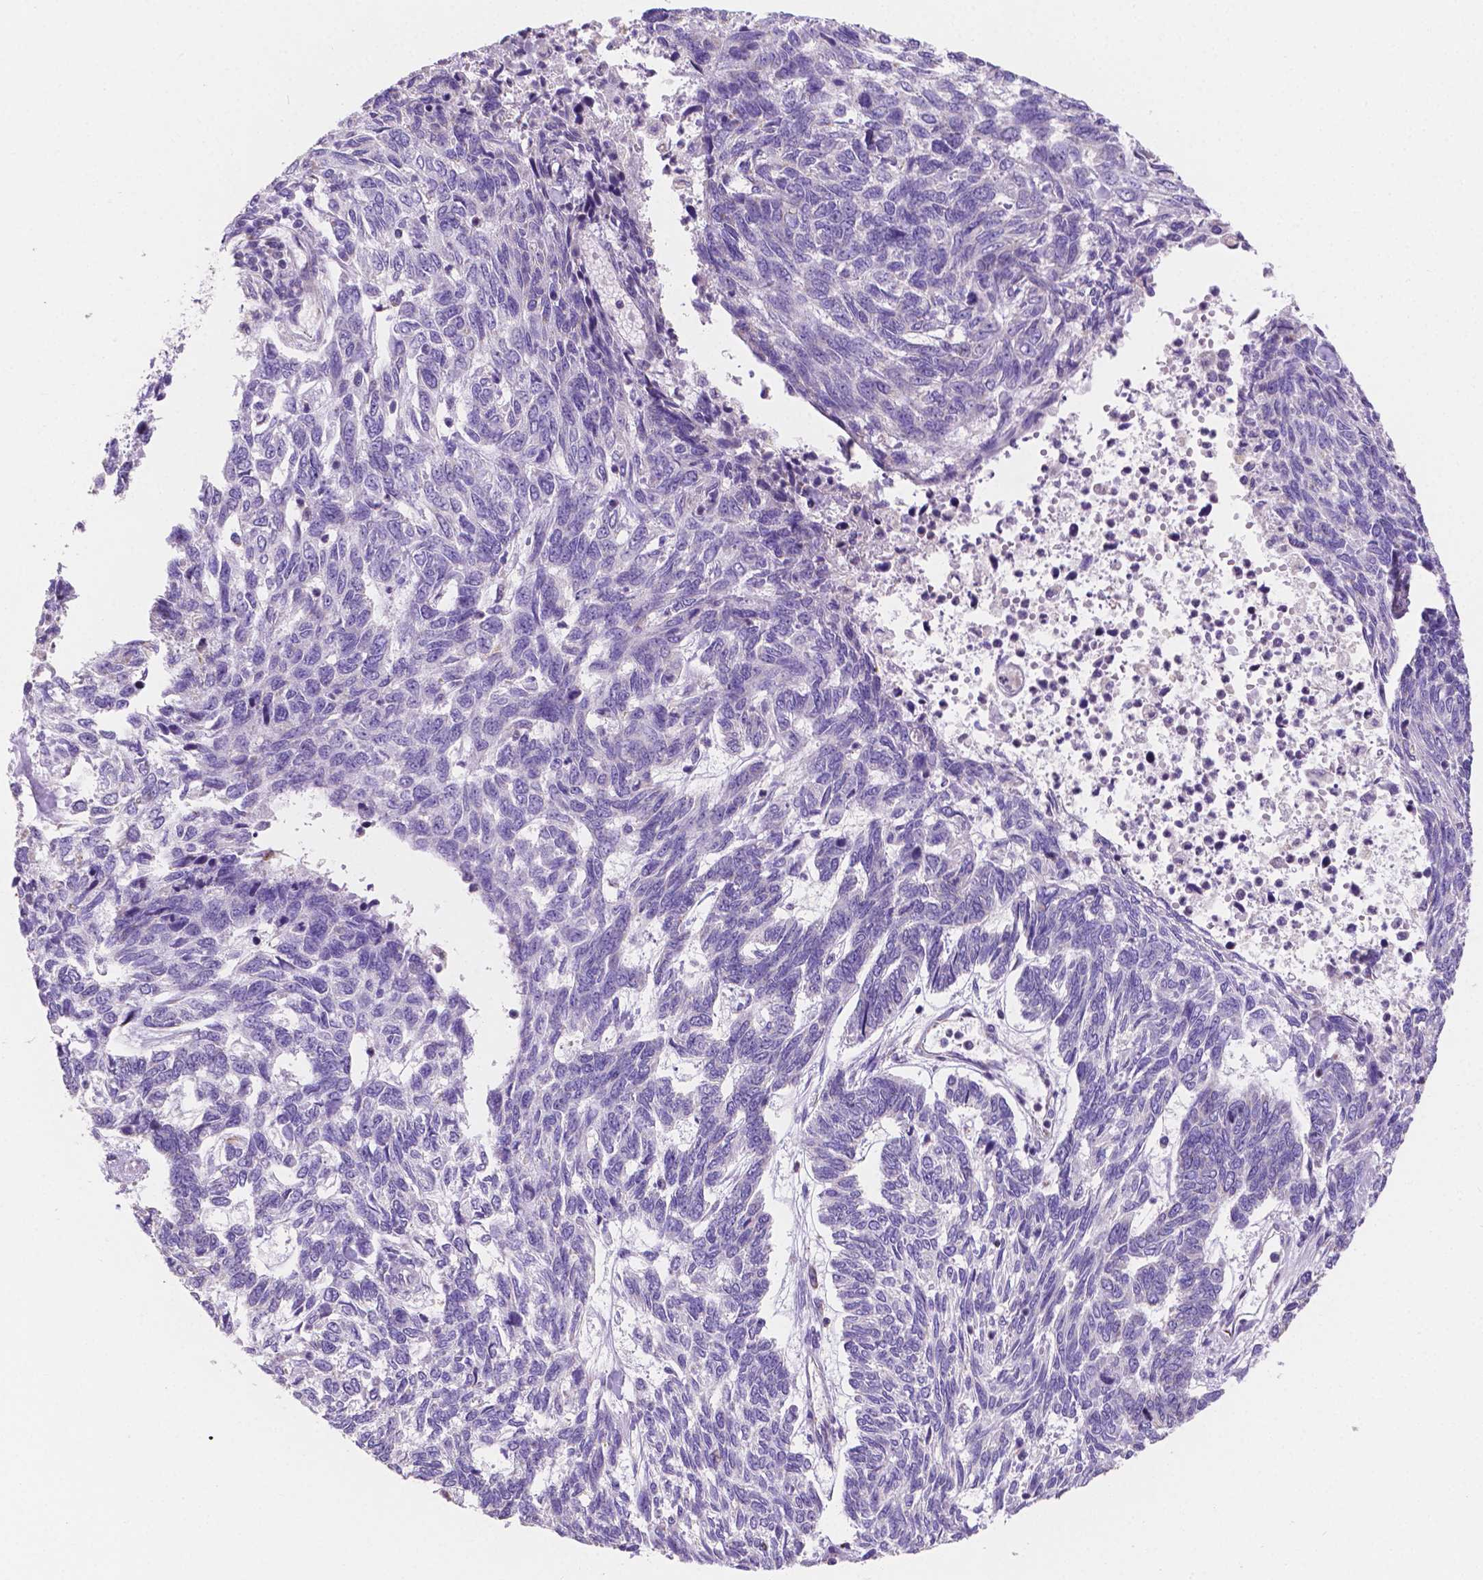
{"staining": {"intensity": "negative", "quantity": "none", "location": "none"}, "tissue": "skin cancer", "cell_type": "Tumor cells", "image_type": "cancer", "snomed": [{"axis": "morphology", "description": "Basal cell carcinoma"}, {"axis": "topography", "description": "Skin"}], "caption": "Tumor cells show no significant expression in basal cell carcinoma (skin).", "gene": "TMEM130", "patient": {"sex": "female", "age": 65}}